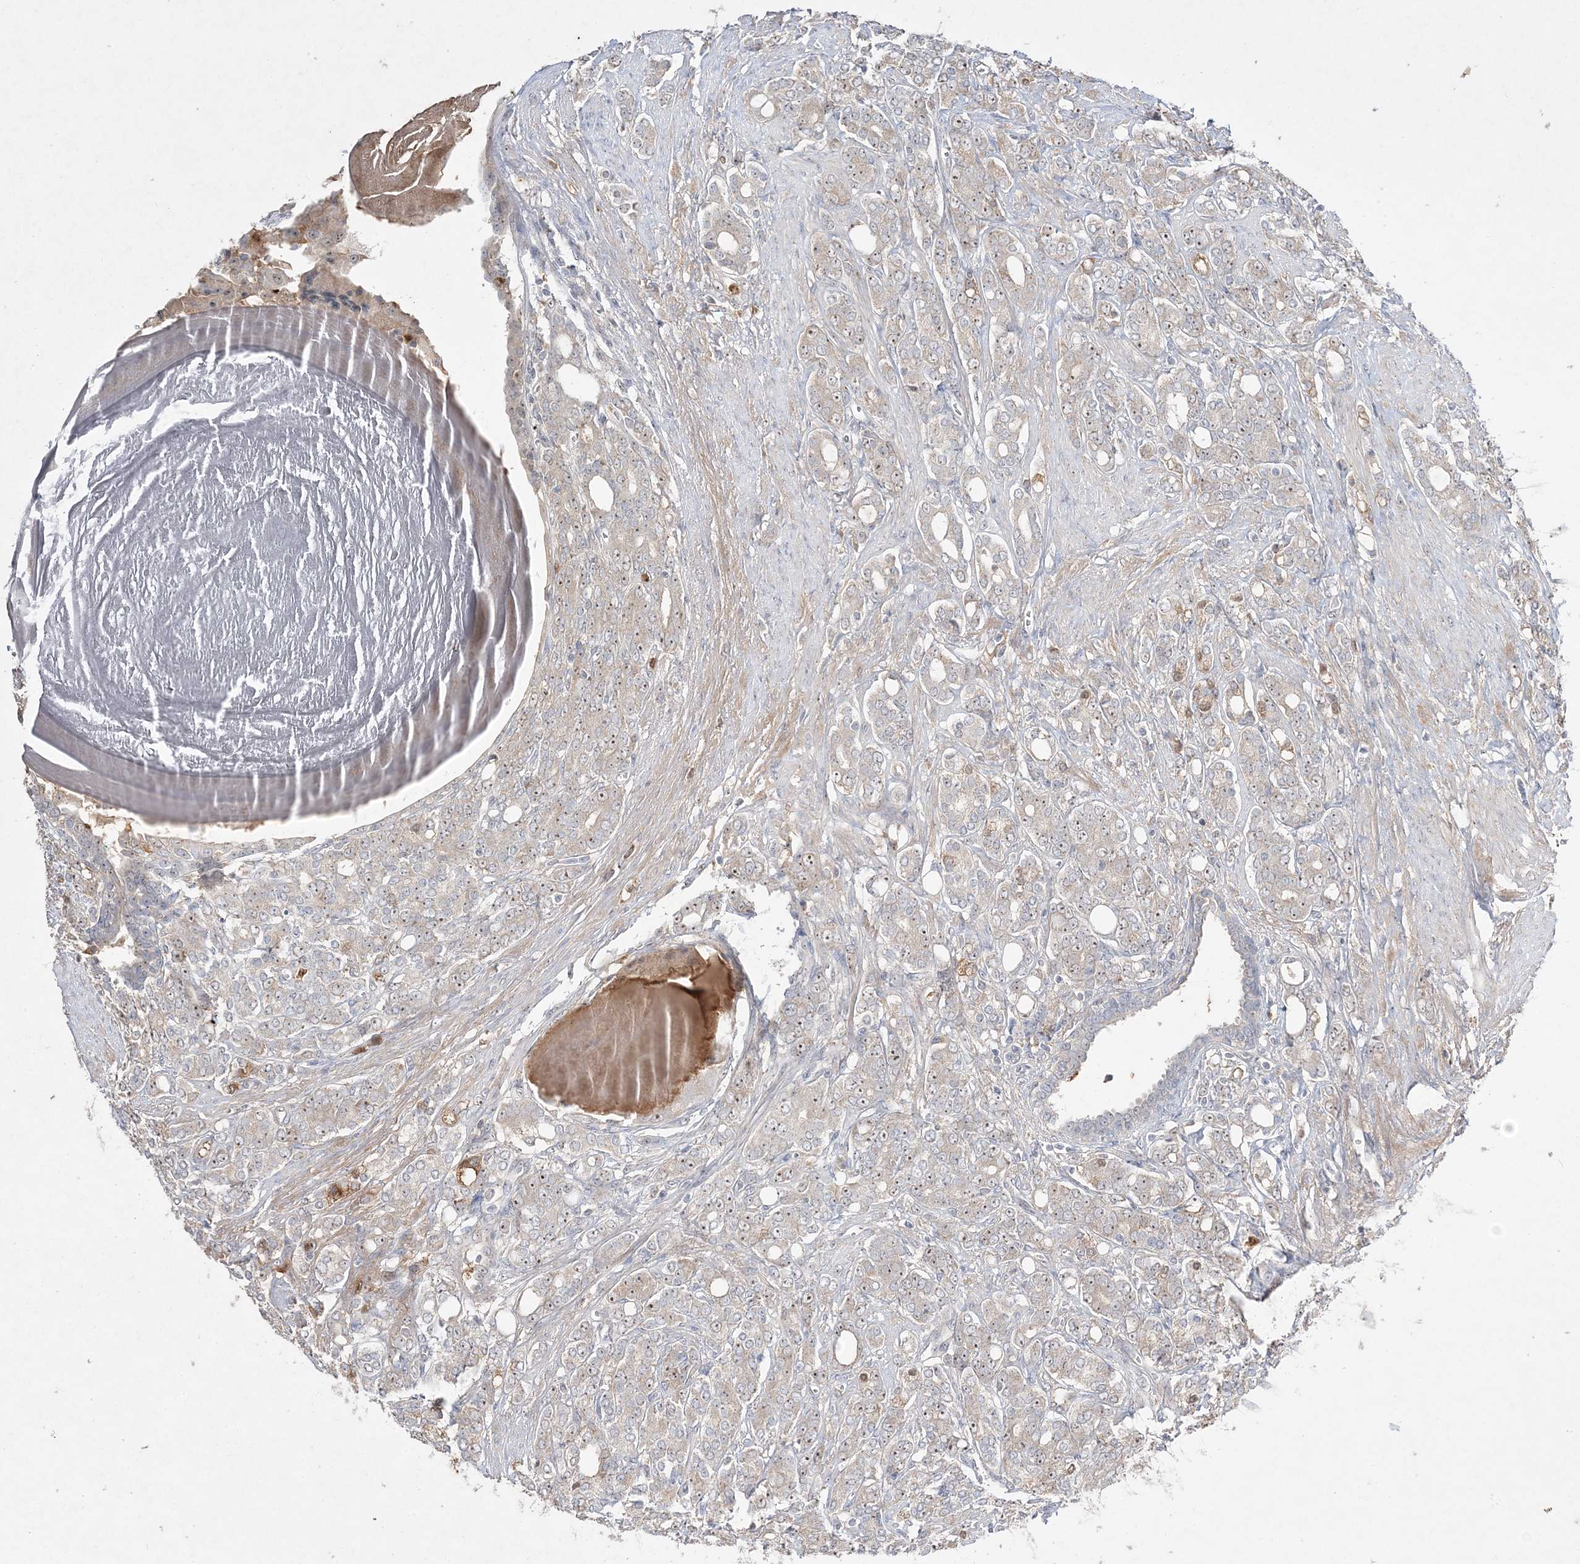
{"staining": {"intensity": "moderate", "quantity": "25%-75%", "location": "nuclear"}, "tissue": "prostate cancer", "cell_type": "Tumor cells", "image_type": "cancer", "snomed": [{"axis": "morphology", "description": "Adenocarcinoma, High grade"}, {"axis": "topography", "description": "Prostate"}], "caption": "The immunohistochemical stain shows moderate nuclear positivity in tumor cells of high-grade adenocarcinoma (prostate) tissue.", "gene": "NOP16", "patient": {"sex": "male", "age": 62}}